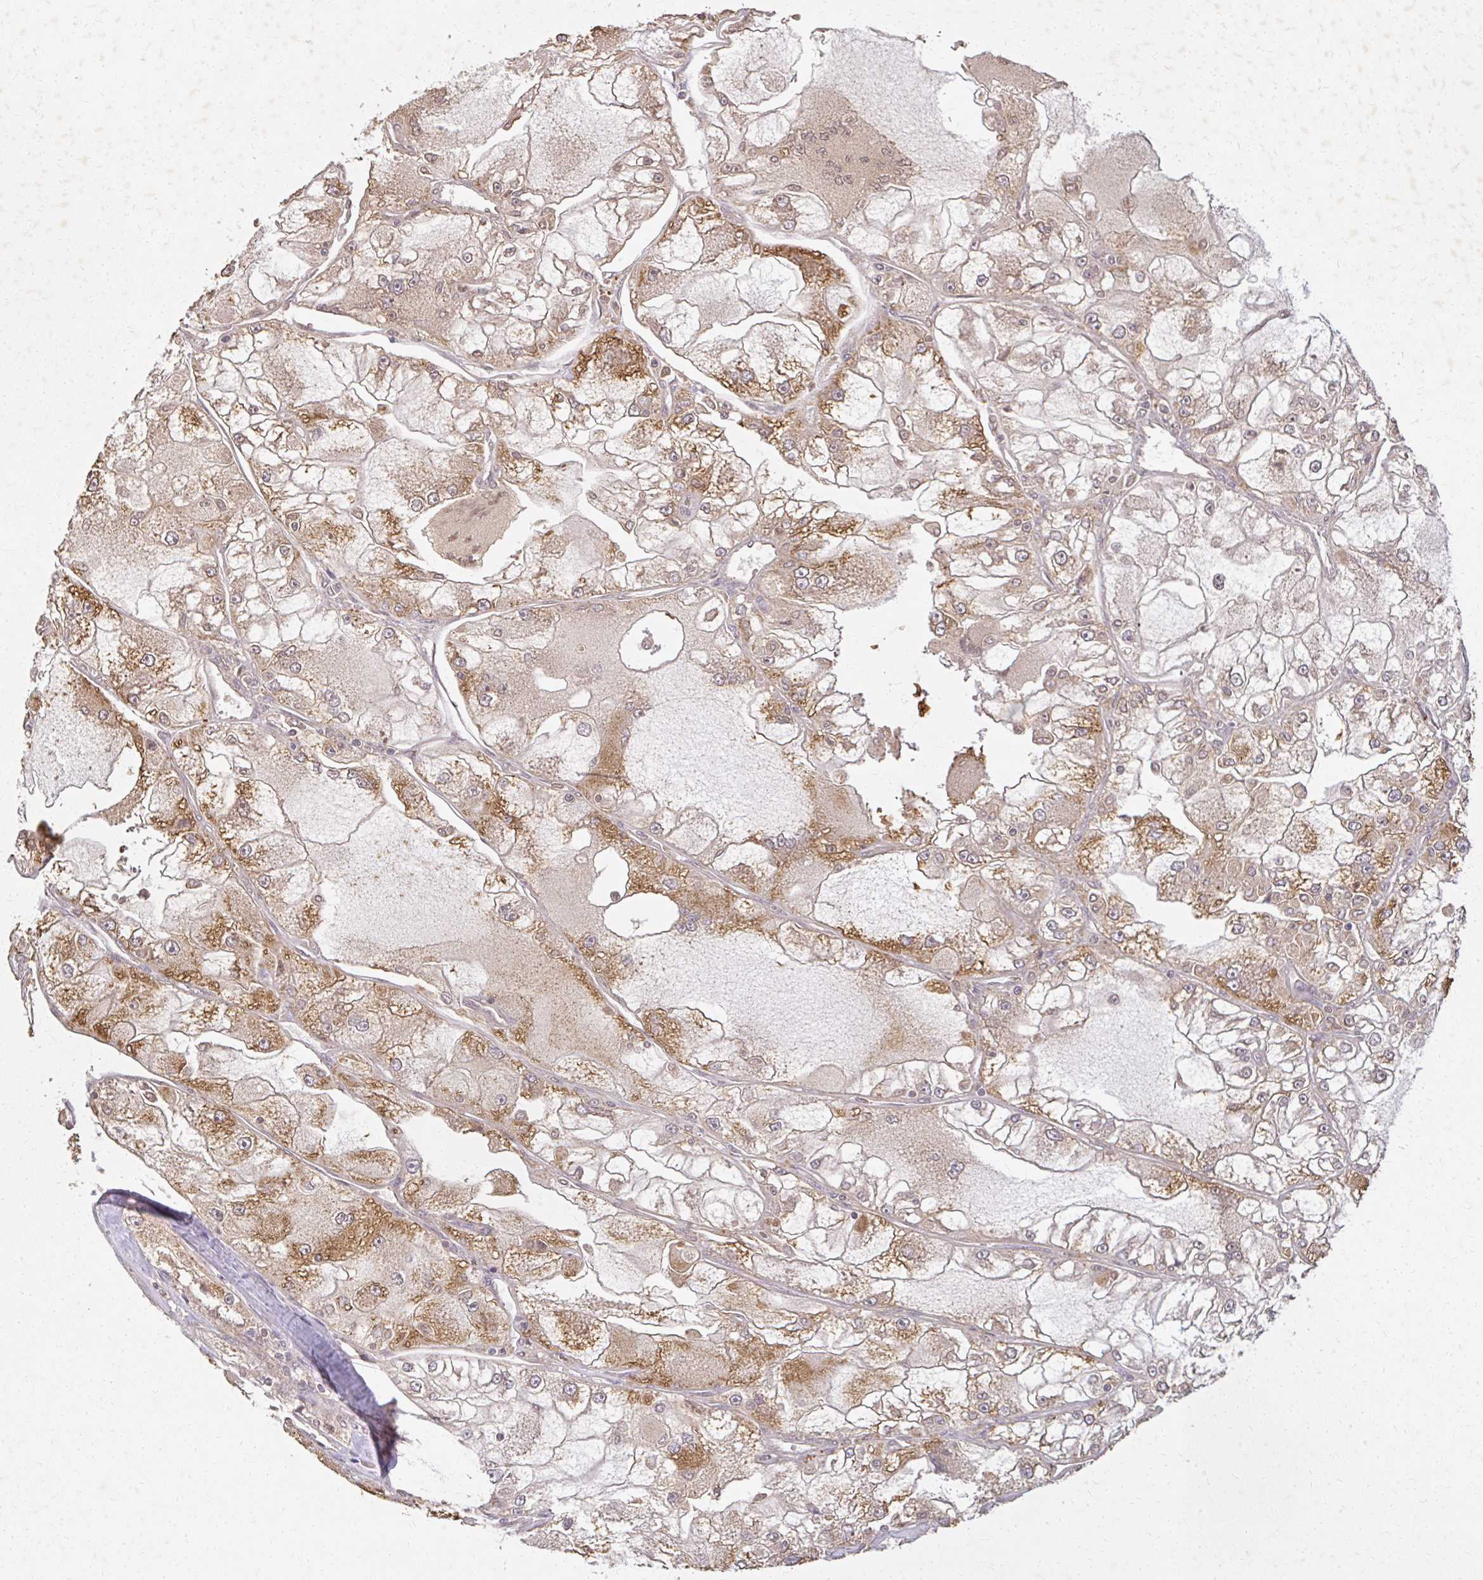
{"staining": {"intensity": "moderate", "quantity": "25%-75%", "location": "cytoplasmic/membranous"}, "tissue": "renal cancer", "cell_type": "Tumor cells", "image_type": "cancer", "snomed": [{"axis": "morphology", "description": "Adenocarcinoma, NOS"}, {"axis": "topography", "description": "Kidney"}], "caption": "A brown stain highlights moderate cytoplasmic/membranous staining of a protein in human adenocarcinoma (renal) tumor cells. The staining was performed using DAB (3,3'-diaminobenzidine), with brown indicating positive protein expression. Nuclei are stained blue with hematoxylin.", "gene": "LARS2", "patient": {"sex": "female", "age": 72}}